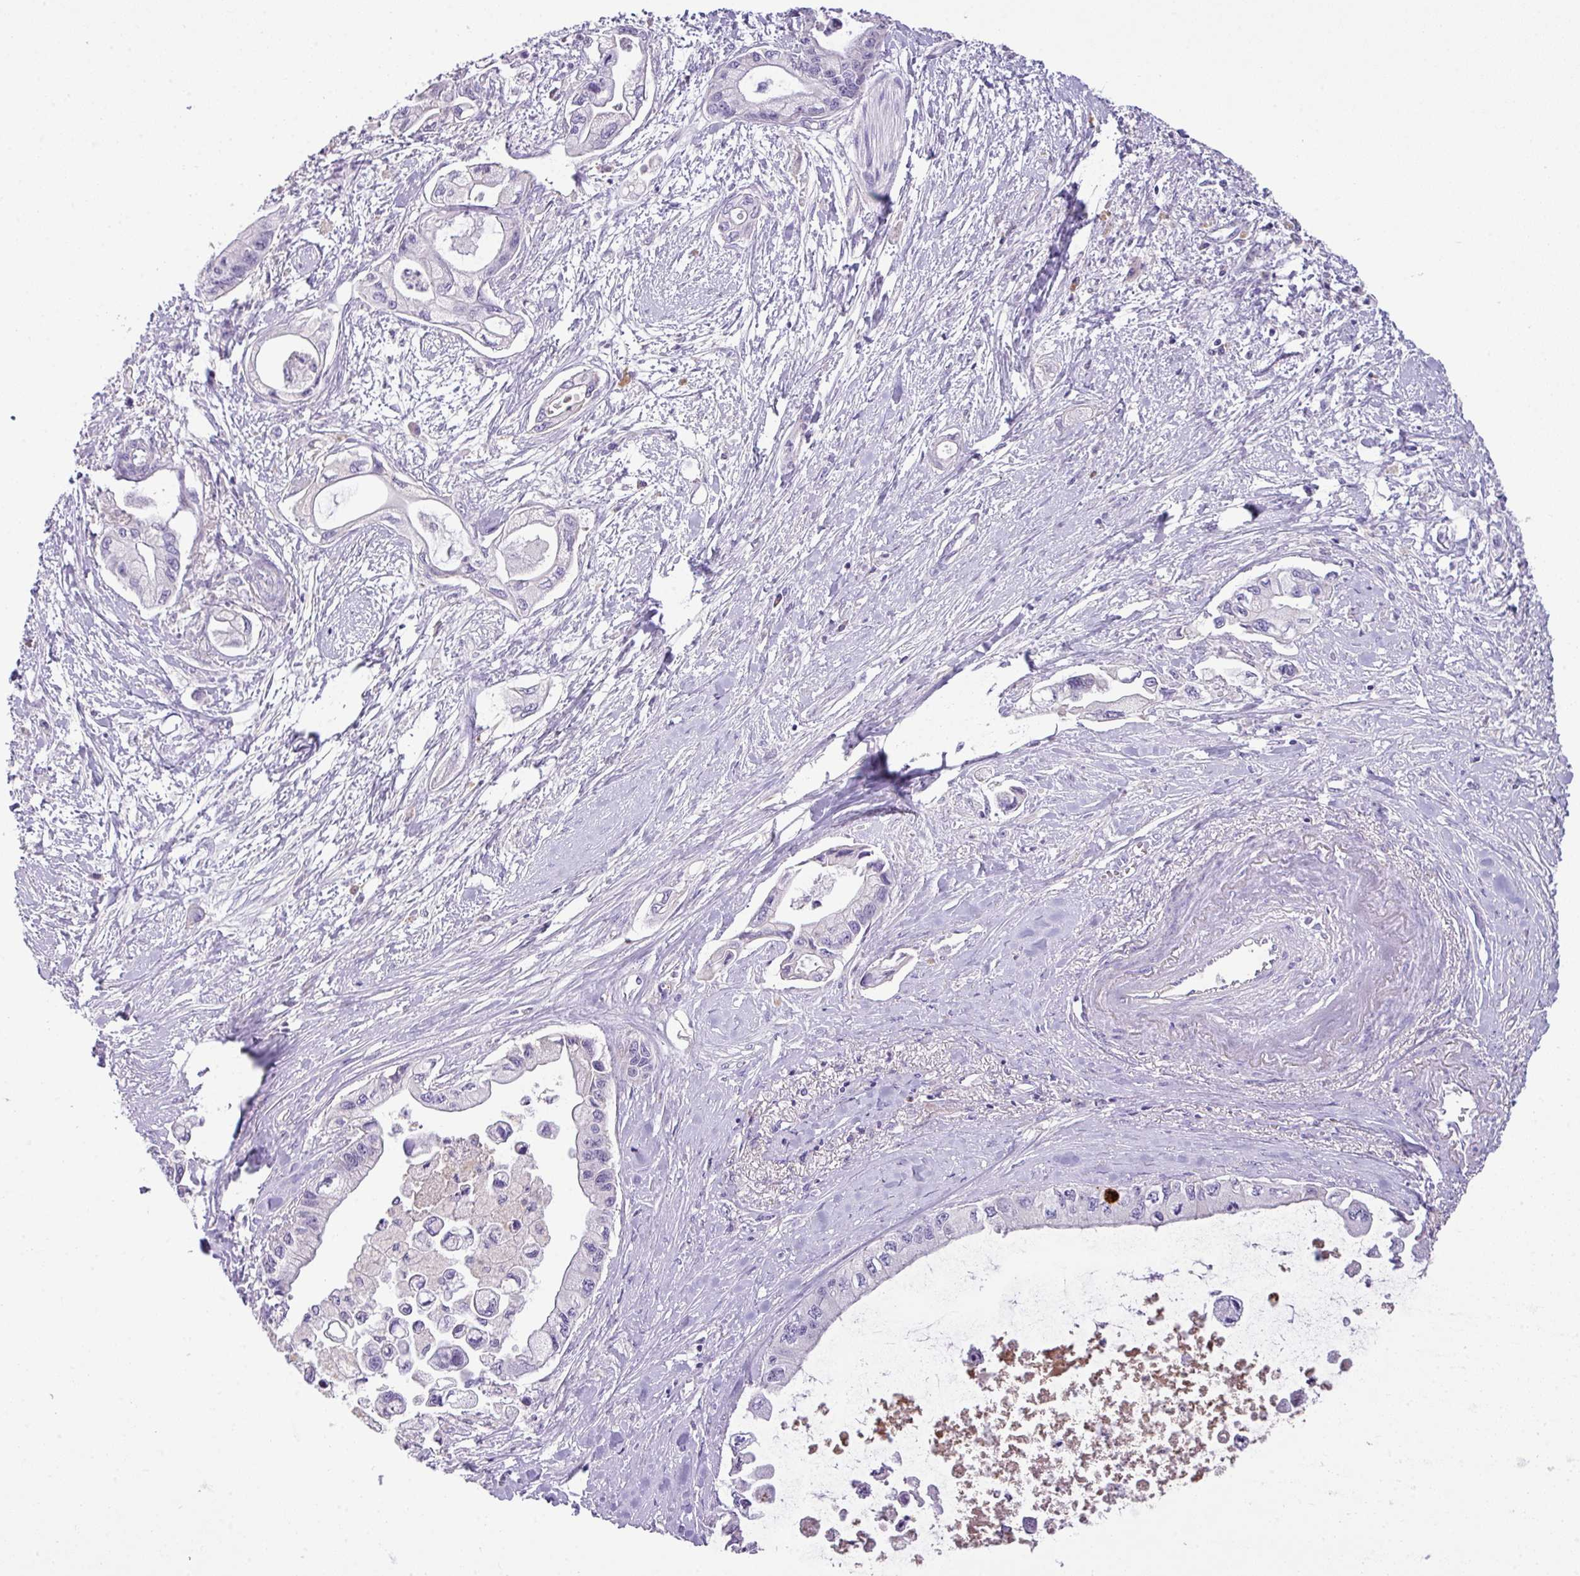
{"staining": {"intensity": "negative", "quantity": "none", "location": "none"}, "tissue": "pancreatic cancer", "cell_type": "Tumor cells", "image_type": "cancer", "snomed": [{"axis": "morphology", "description": "Adenocarcinoma, NOS"}, {"axis": "topography", "description": "Pancreas"}], "caption": "IHC photomicrograph of human pancreatic cancer stained for a protein (brown), which reveals no staining in tumor cells.", "gene": "OR6C6", "patient": {"sex": "male", "age": 61}}